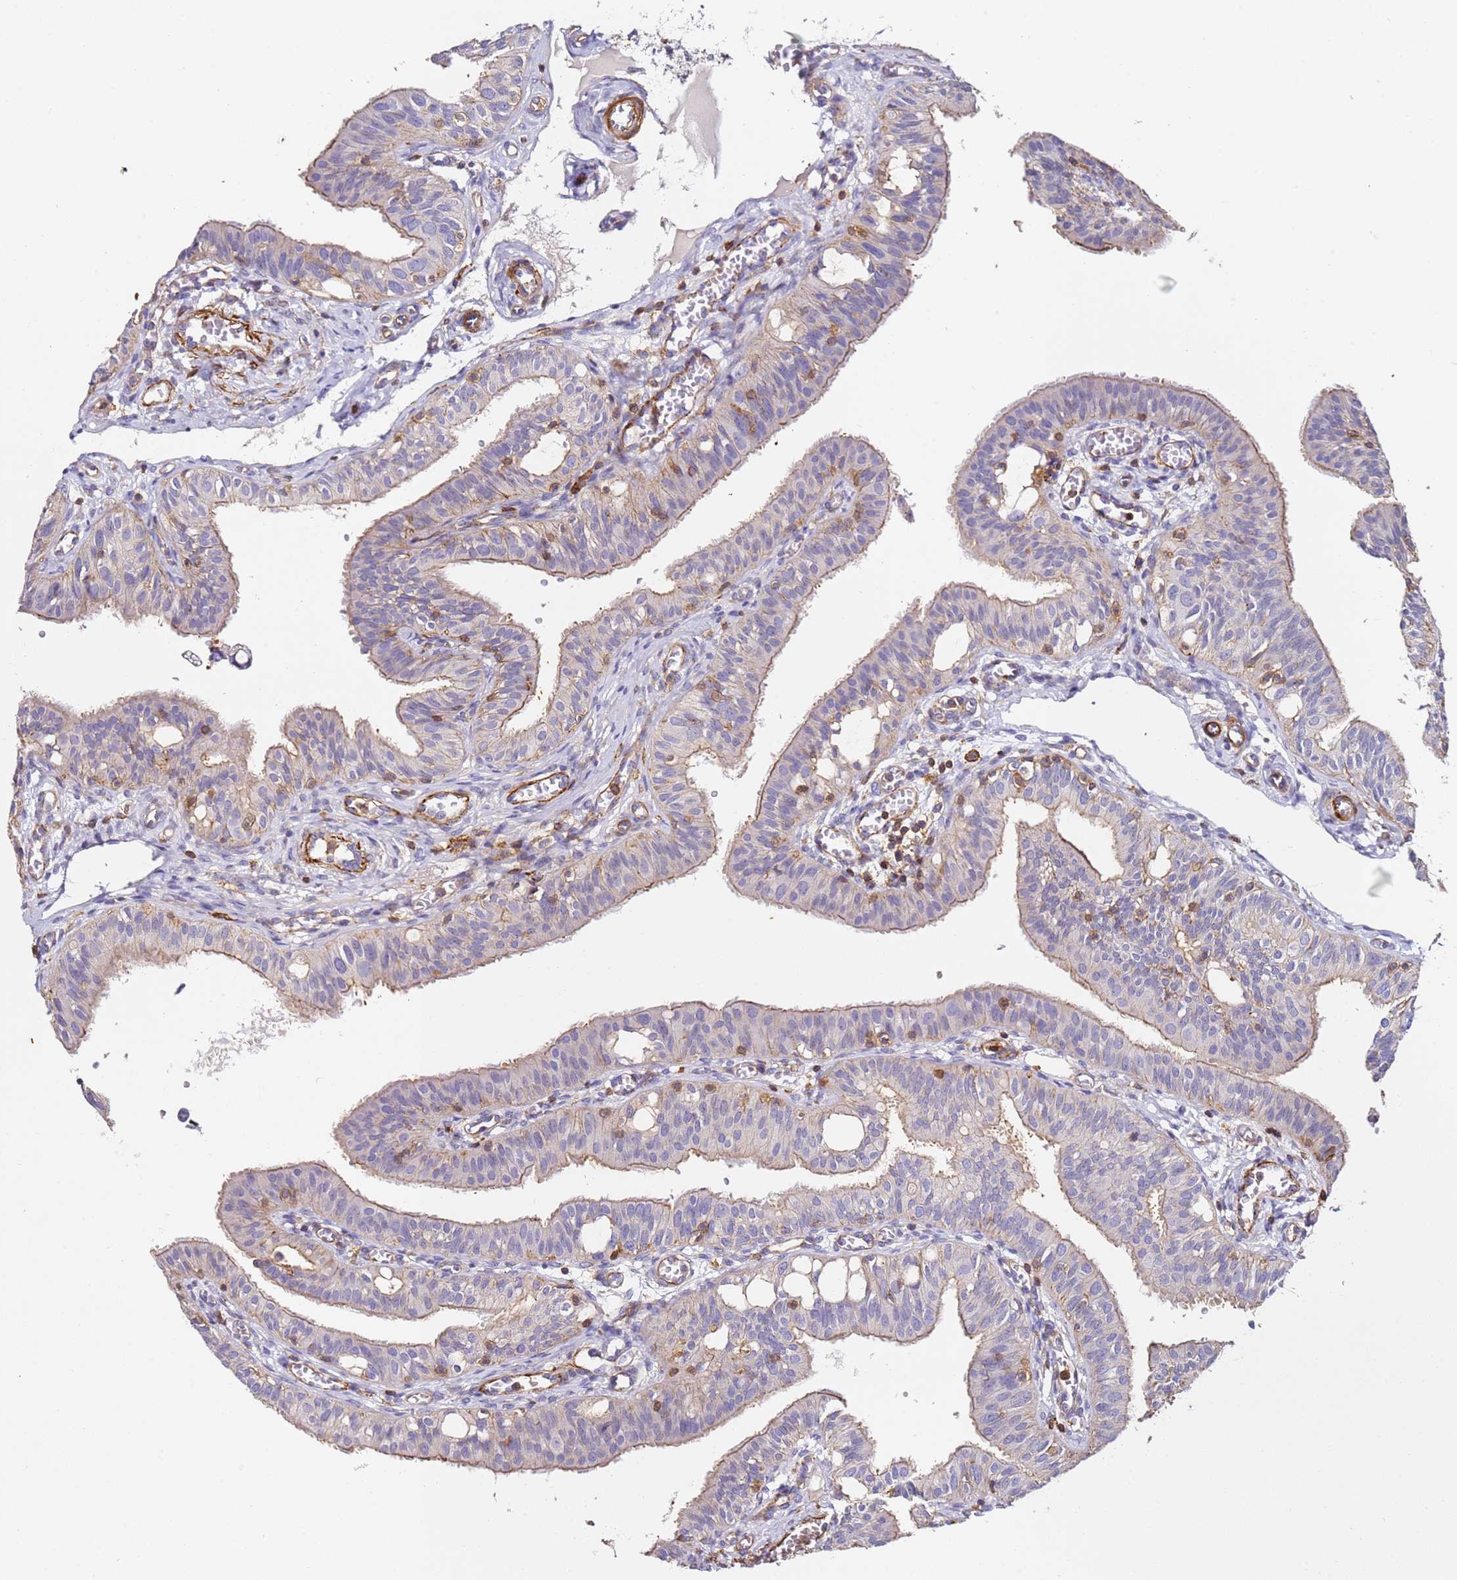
{"staining": {"intensity": "weak", "quantity": "<25%", "location": "cytoplasmic/membranous"}, "tissue": "fallopian tube", "cell_type": "Glandular cells", "image_type": "normal", "snomed": [{"axis": "morphology", "description": "Normal tissue, NOS"}, {"axis": "topography", "description": "Fallopian tube"}, {"axis": "topography", "description": "Ovary"}], "caption": "IHC photomicrograph of unremarkable fallopian tube: fallopian tube stained with DAB shows no significant protein staining in glandular cells.", "gene": "ZNF671", "patient": {"sex": "female", "age": 42}}